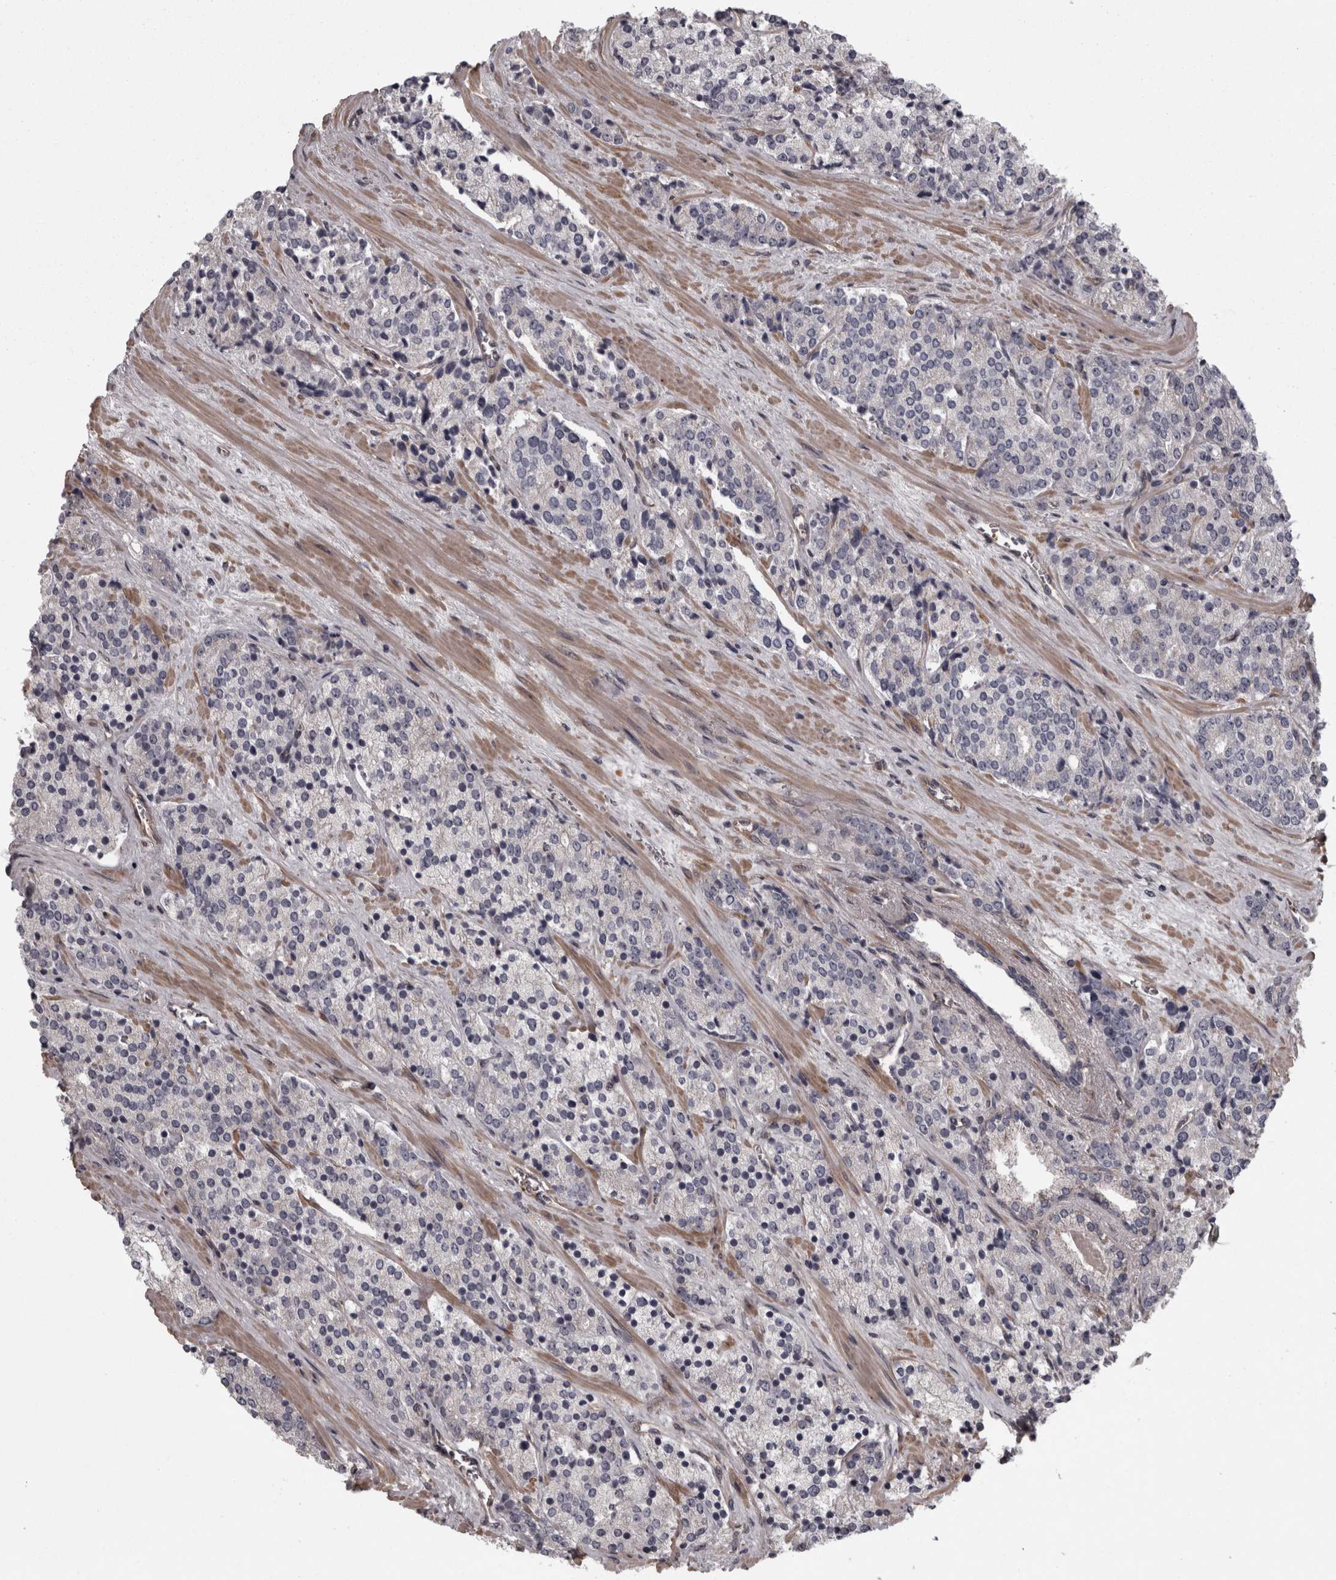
{"staining": {"intensity": "negative", "quantity": "none", "location": "none"}, "tissue": "prostate cancer", "cell_type": "Tumor cells", "image_type": "cancer", "snomed": [{"axis": "morphology", "description": "Adenocarcinoma, High grade"}, {"axis": "topography", "description": "Prostate"}], "caption": "IHC micrograph of neoplastic tissue: human prostate adenocarcinoma (high-grade) stained with DAB (3,3'-diaminobenzidine) displays no significant protein expression in tumor cells.", "gene": "RSU1", "patient": {"sex": "male", "age": 71}}